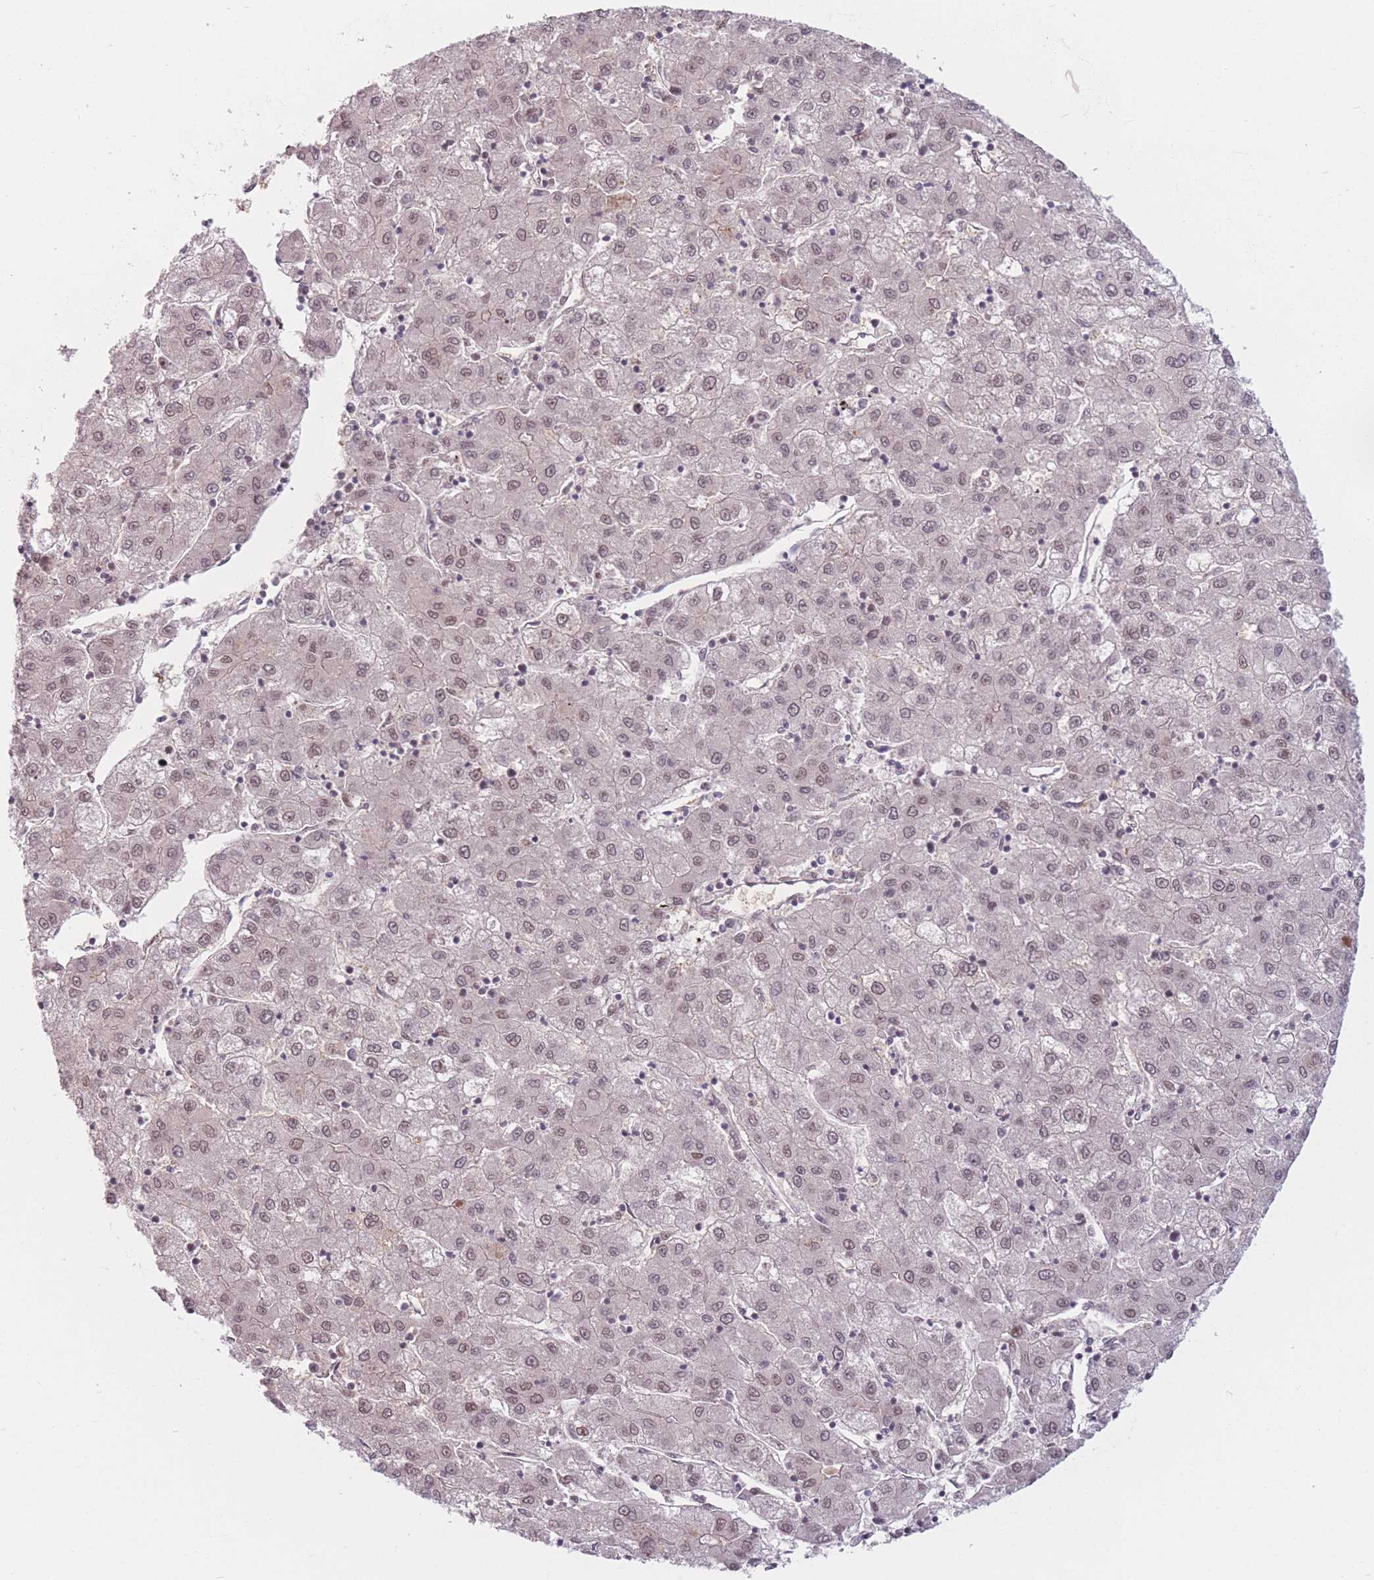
{"staining": {"intensity": "weak", "quantity": ">75%", "location": "nuclear"}, "tissue": "liver cancer", "cell_type": "Tumor cells", "image_type": "cancer", "snomed": [{"axis": "morphology", "description": "Carcinoma, Hepatocellular, NOS"}, {"axis": "topography", "description": "Liver"}], "caption": "This image reveals immunohistochemistry (IHC) staining of human liver cancer (hepatocellular carcinoma), with low weak nuclear expression in about >75% of tumor cells.", "gene": "SUPT6H", "patient": {"sex": "male", "age": 72}}